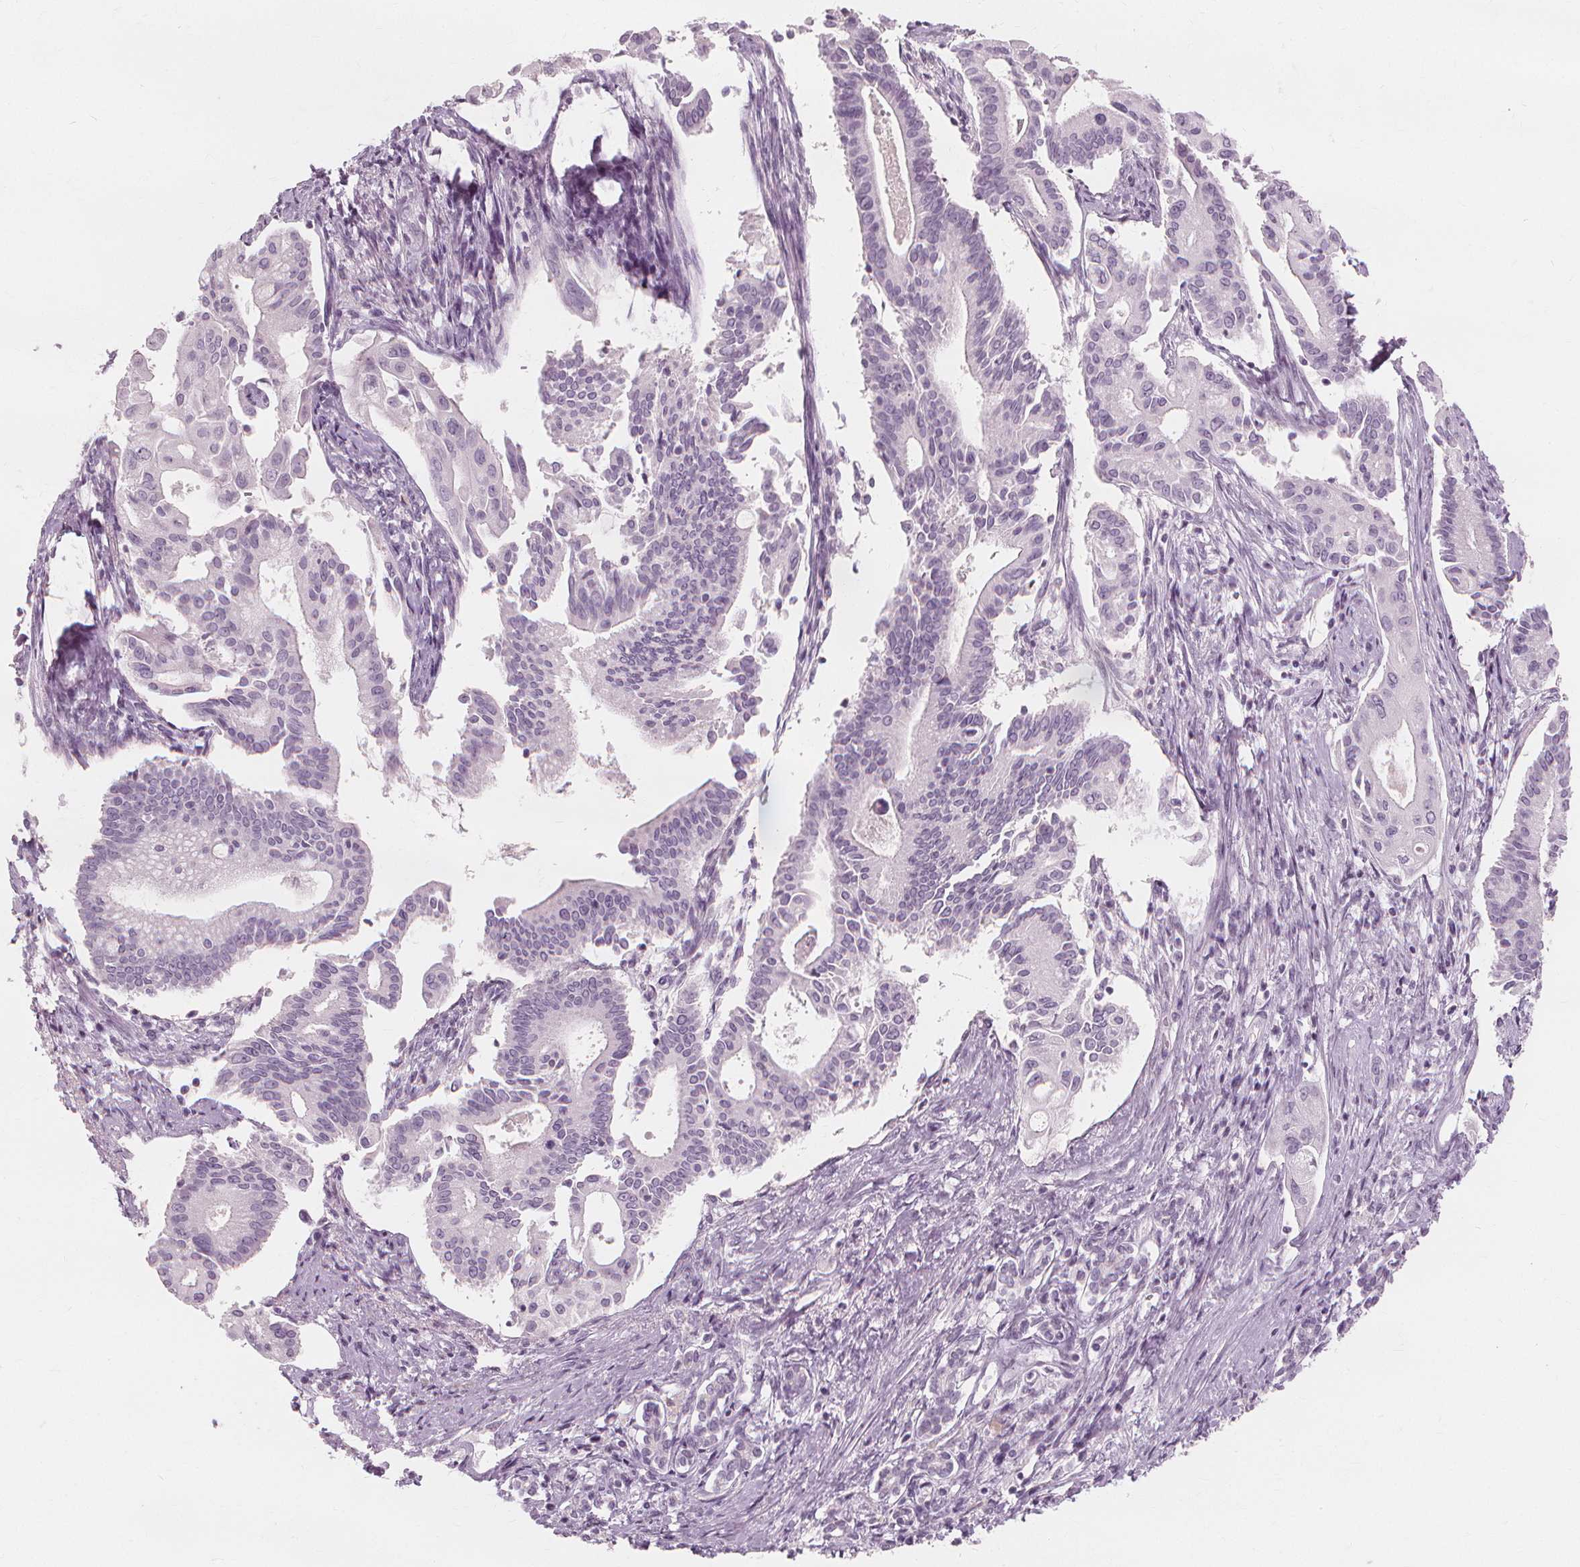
{"staining": {"intensity": "negative", "quantity": "none", "location": "none"}, "tissue": "pancreatic cancer", "cell_type": "Tumor cells", "image_type": "cancer", "snomed": [{"axis": "morphology", "description": "Adenocarcinoma, NOS"}, {"axis": "topography", "description": "Pancreas"}], "caption": "The histopathology image demonstrates no significant staining in tumor cells of pancreatic adenocarcinoma. The staining was performed using DAB to visualize the protein expression in brown, while the nuclei were stained in blue with hematoxylin (Magnification: 20x).", "gene": "MUC12", "patient": {"sex": "female", "age": 68}}